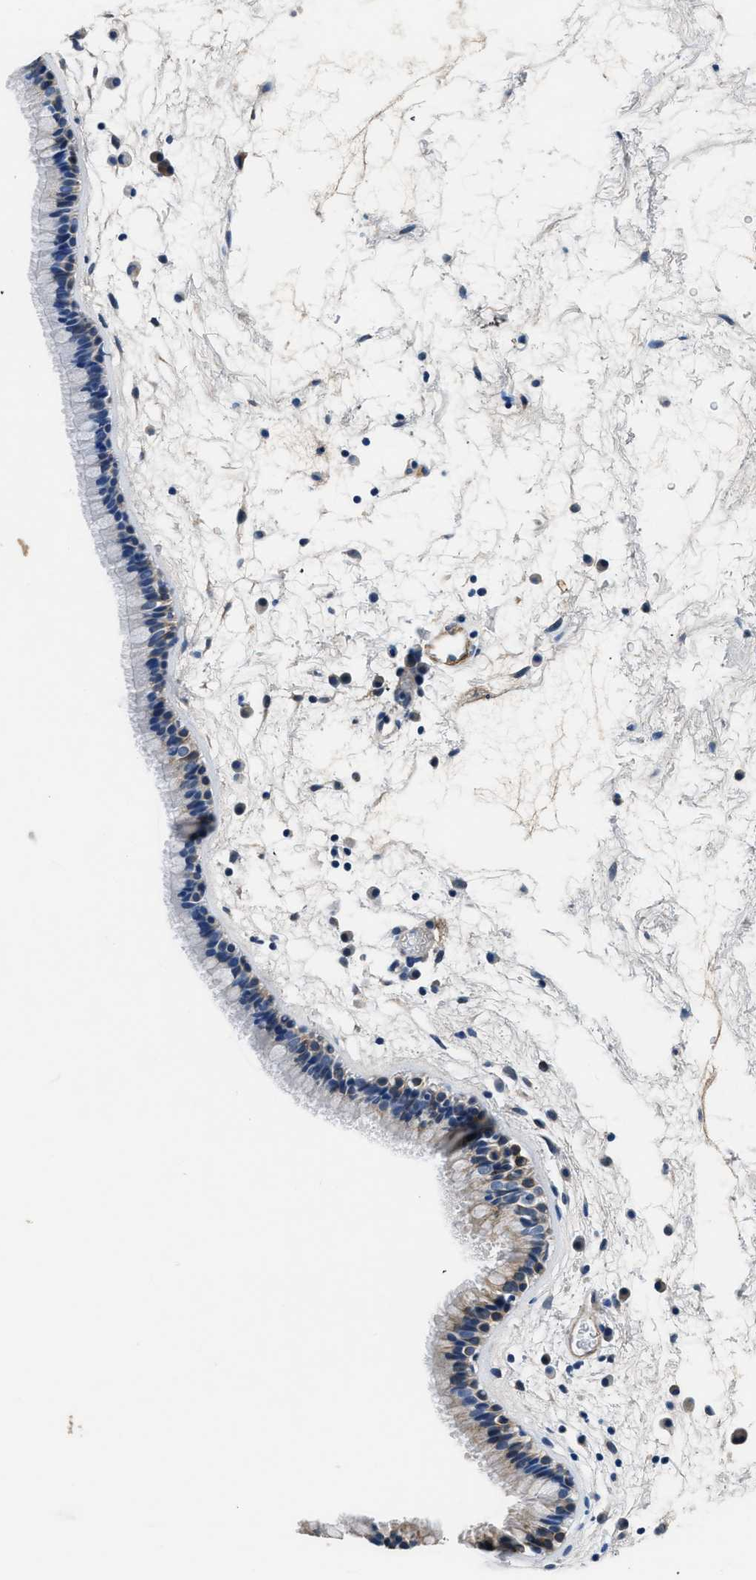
{"staining": {"intensity": "weak", "quantity": ">75%", "location": "cytoplasmic/membranous"}, "tissue": "nasopharynx", "cell_type": "Respiratory epithelial cells", "image_type": "normal", "snomed": [{"axis": "morphology", "description": "Normal tissue, NOS"}, {"axis": "morphology", "description": "Inflammation, NOS"}, {"axis": "topography", "description": "Nasopharynx"}], "caption": "Nasopharynx stained with immunohistochemistry demonstrates weak cytoplasmic/membranous expression in approximately >75% of respiratory epithelial cells. The protein of interest is stained brown, and the nuclei are stained in blue (DAB (3,3'-diaminobenzidine) IHC with brightfield microscopy, high magnification).", "gene": "LANCL2", "patient": {"sex": "male", "age": 48}}